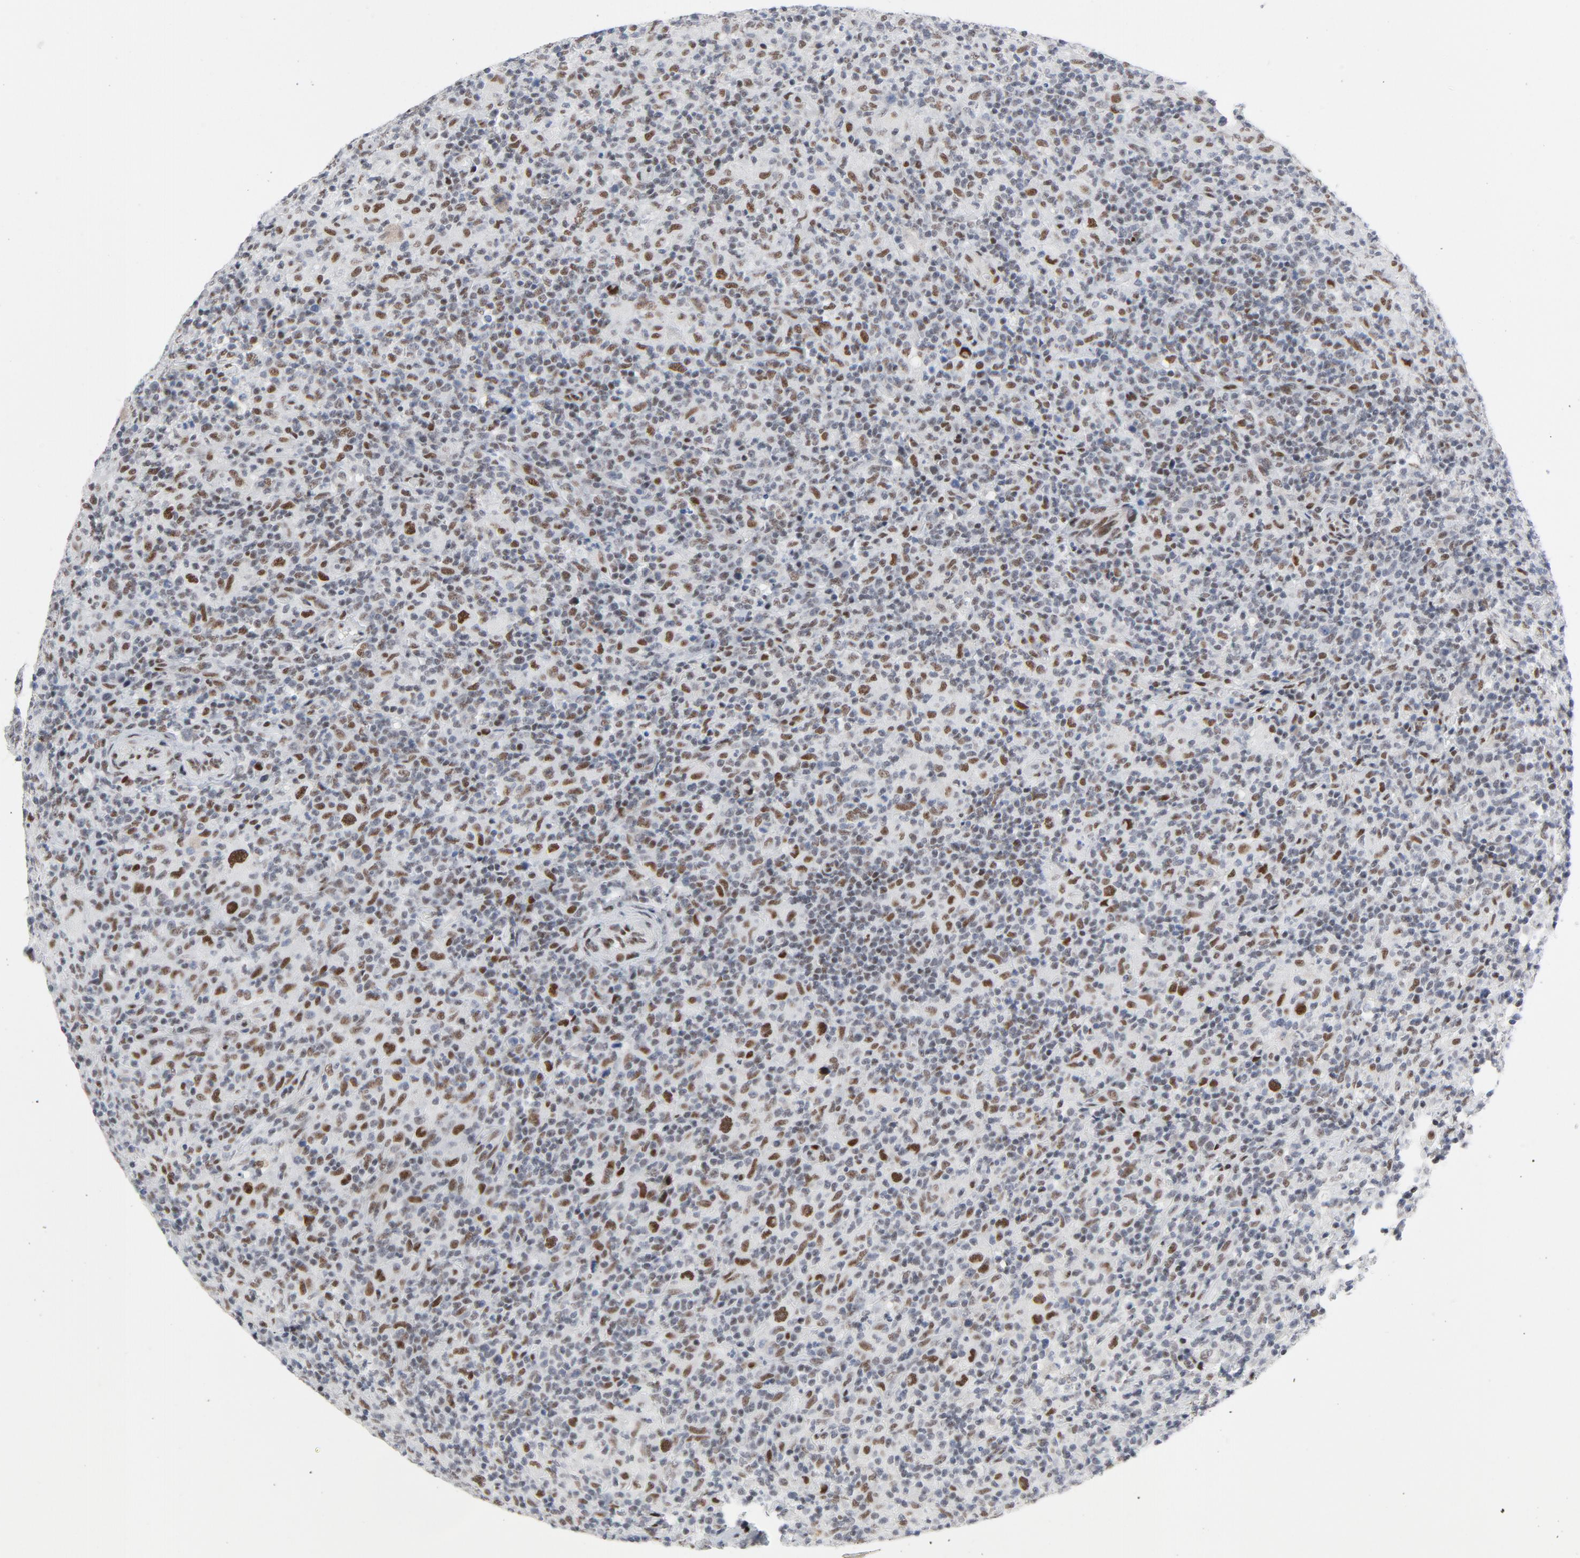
{"staining": {"intensity": "moderate", "quantity": "25%-75%", "location": "nuclear"}, "tissue": "lymphoma", "cell_type": "Tumor cells", "image_type": "cancer", "snomed": [{"axis": "morphology", "description": "Hodgkin's disease, NOS"}, {"axis": "topography", "description": "Lymph node"}], "caption": "Moderate nuclear protein staining is present in about 25%-75% of tumor cells in lymphoma.", "gene": "HSF1", "patient": {"sex": "male", "age": 65}}